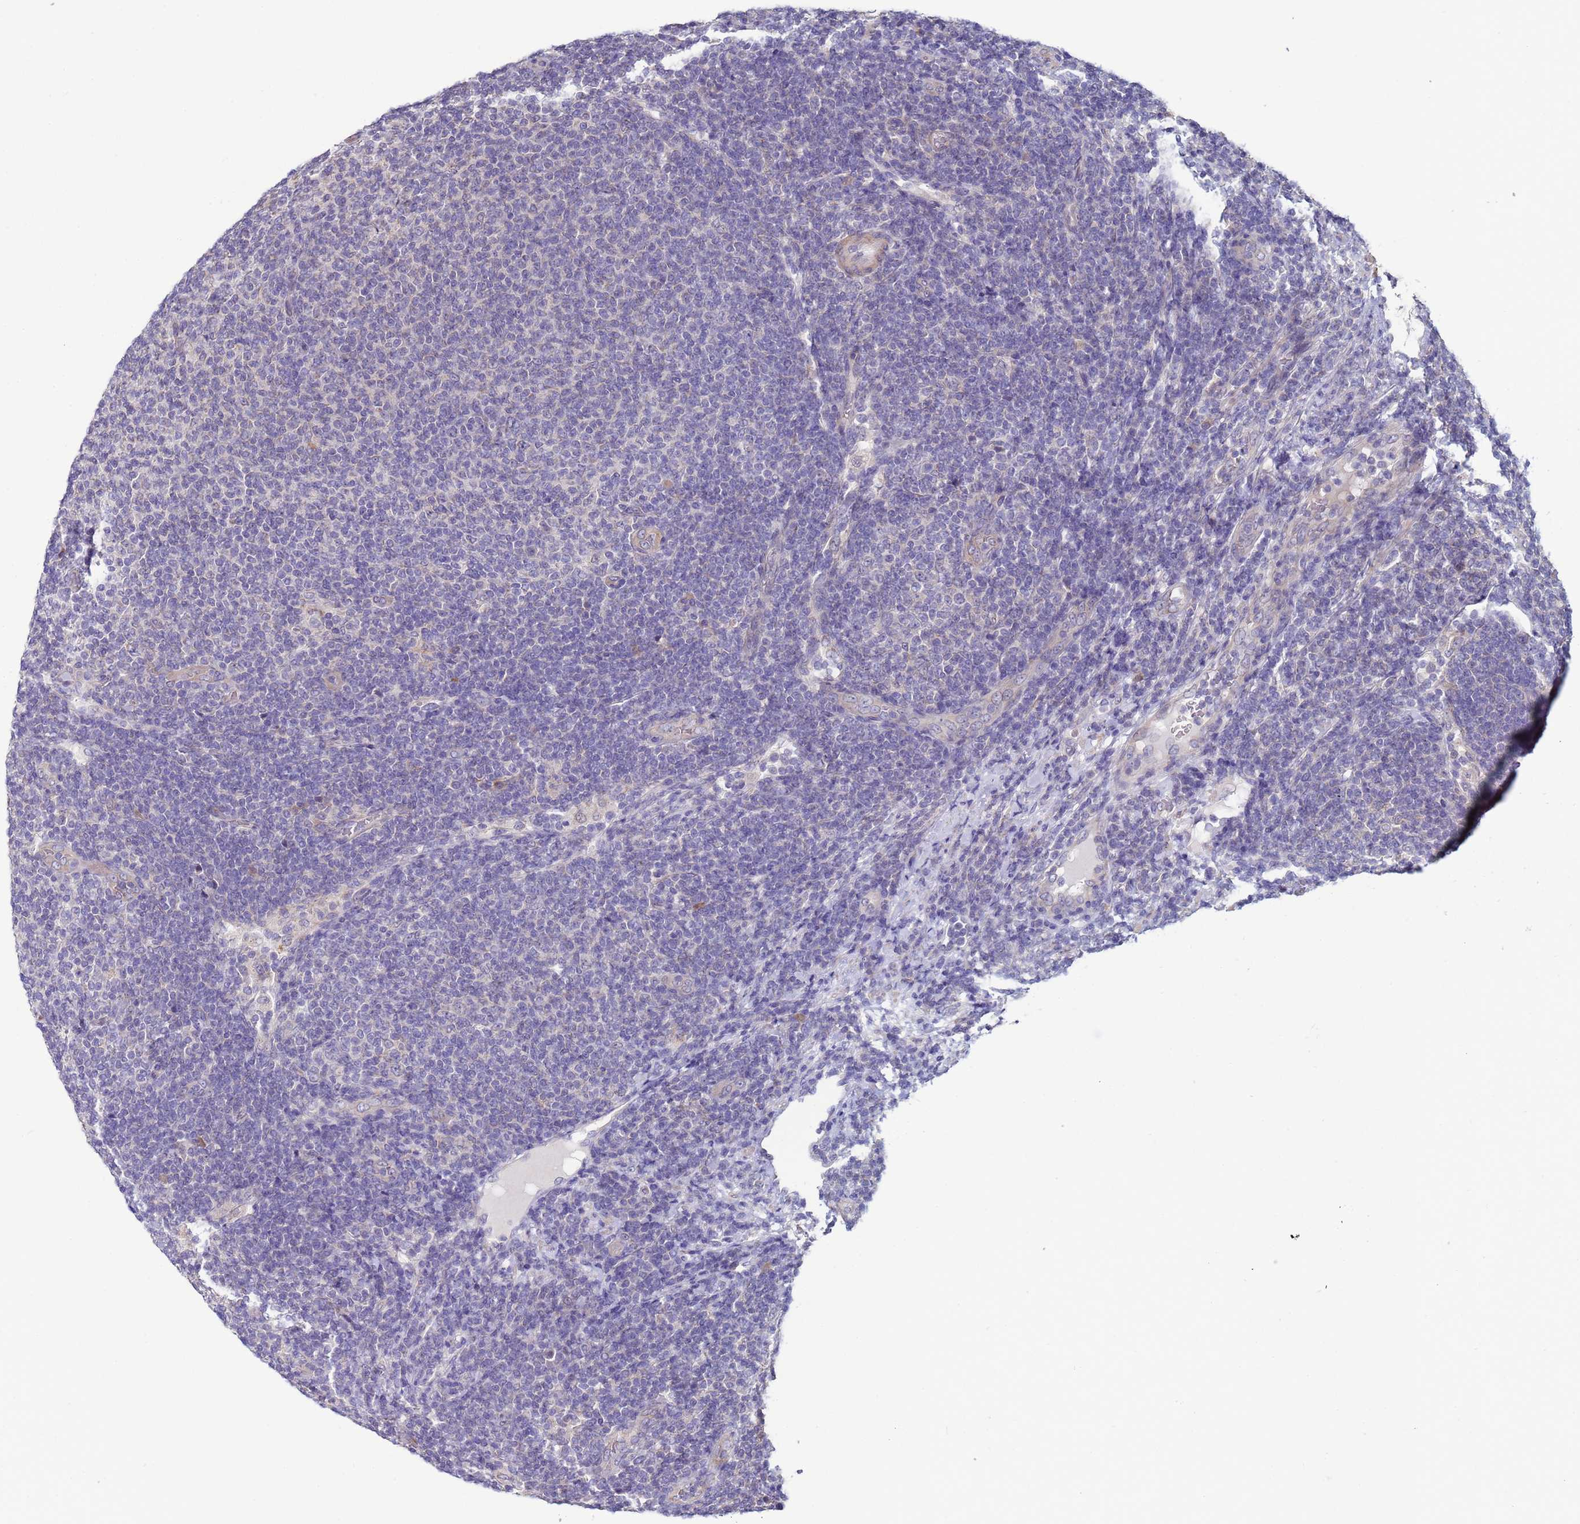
{"staining": {"intensity": "negative", "quantity": "none", "location": "none"}, "tissue": "lymphoma", "cell_type": "Tumor cells", "image_type": "cancer", "snomed": [{"axis": "morphology", "description": "Malignant lymphoma, non-Hodgkin's type, Low grade"}, {"axis": "topography", "description": "Lymph node"}], "caption": "Lymphoma was stained to show a protein in brown. There is no significant staining in tumor cells.", "gene": "CLHC1", "patient": {"sex": "male", "age": 66}}